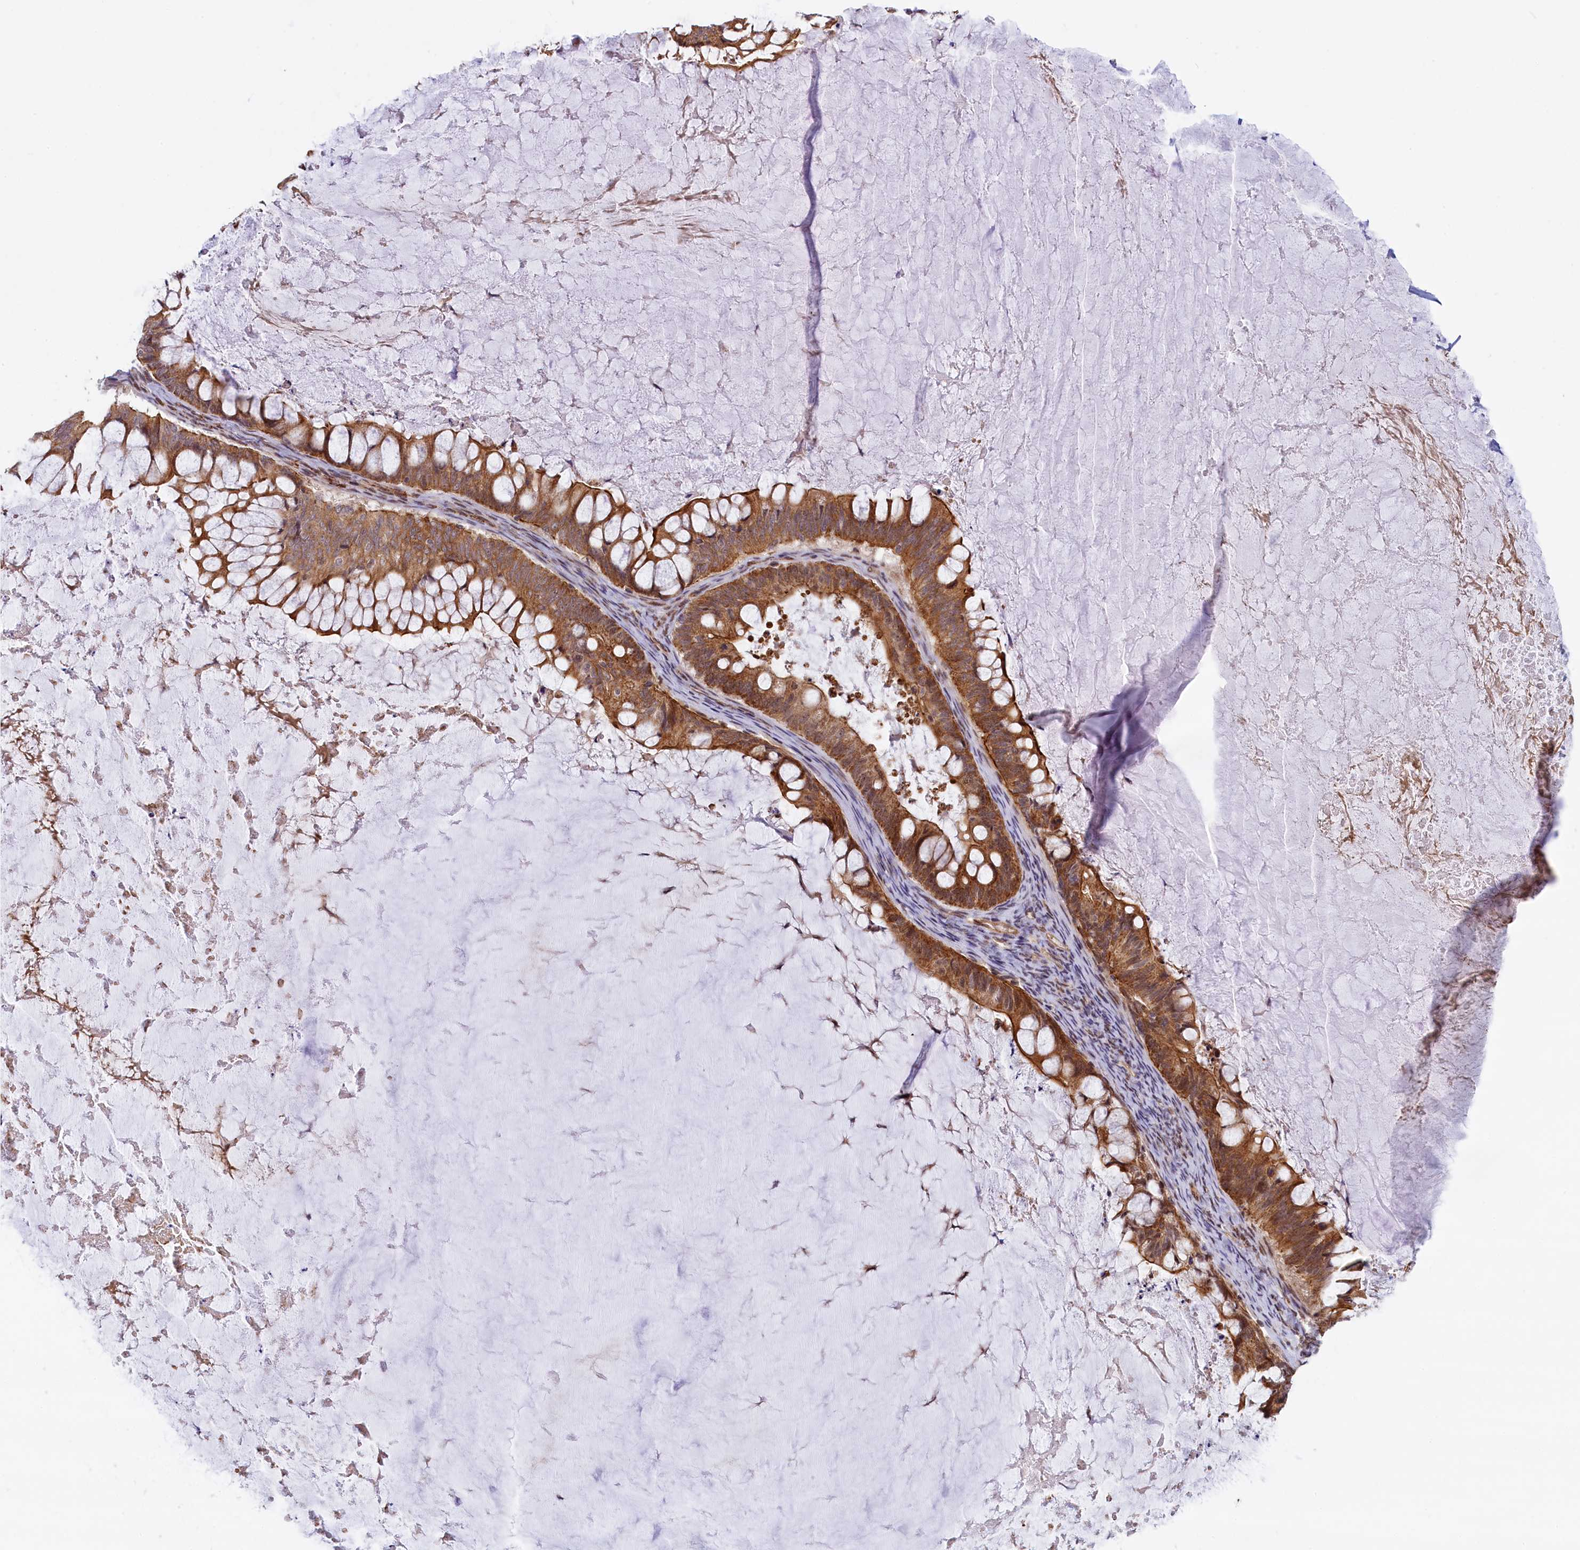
{"staining": {"intensity": "moderate", "quantity": ">75%", "location": "cytoplasmic/membranous"}, "tissue": "ovarian cancer", "cell_type": "Tumor cells", "image_type": "cancer", "snomed": [{"axis": "morphology", "description": "Cystadenocarcinoma, mucinous, NOS"}, {"axis": "topography", "description": "Ovary"}], "caption": "About >75% of tumor cells in ovarian cancer (mucinous cystadenocarcinoma) show moderate cytoplasmic/membranous protein positivity as visualized by brown immunohistochemical staining.", "gene": "CARD8", "patient": {"sex": "female", "age": 61}}